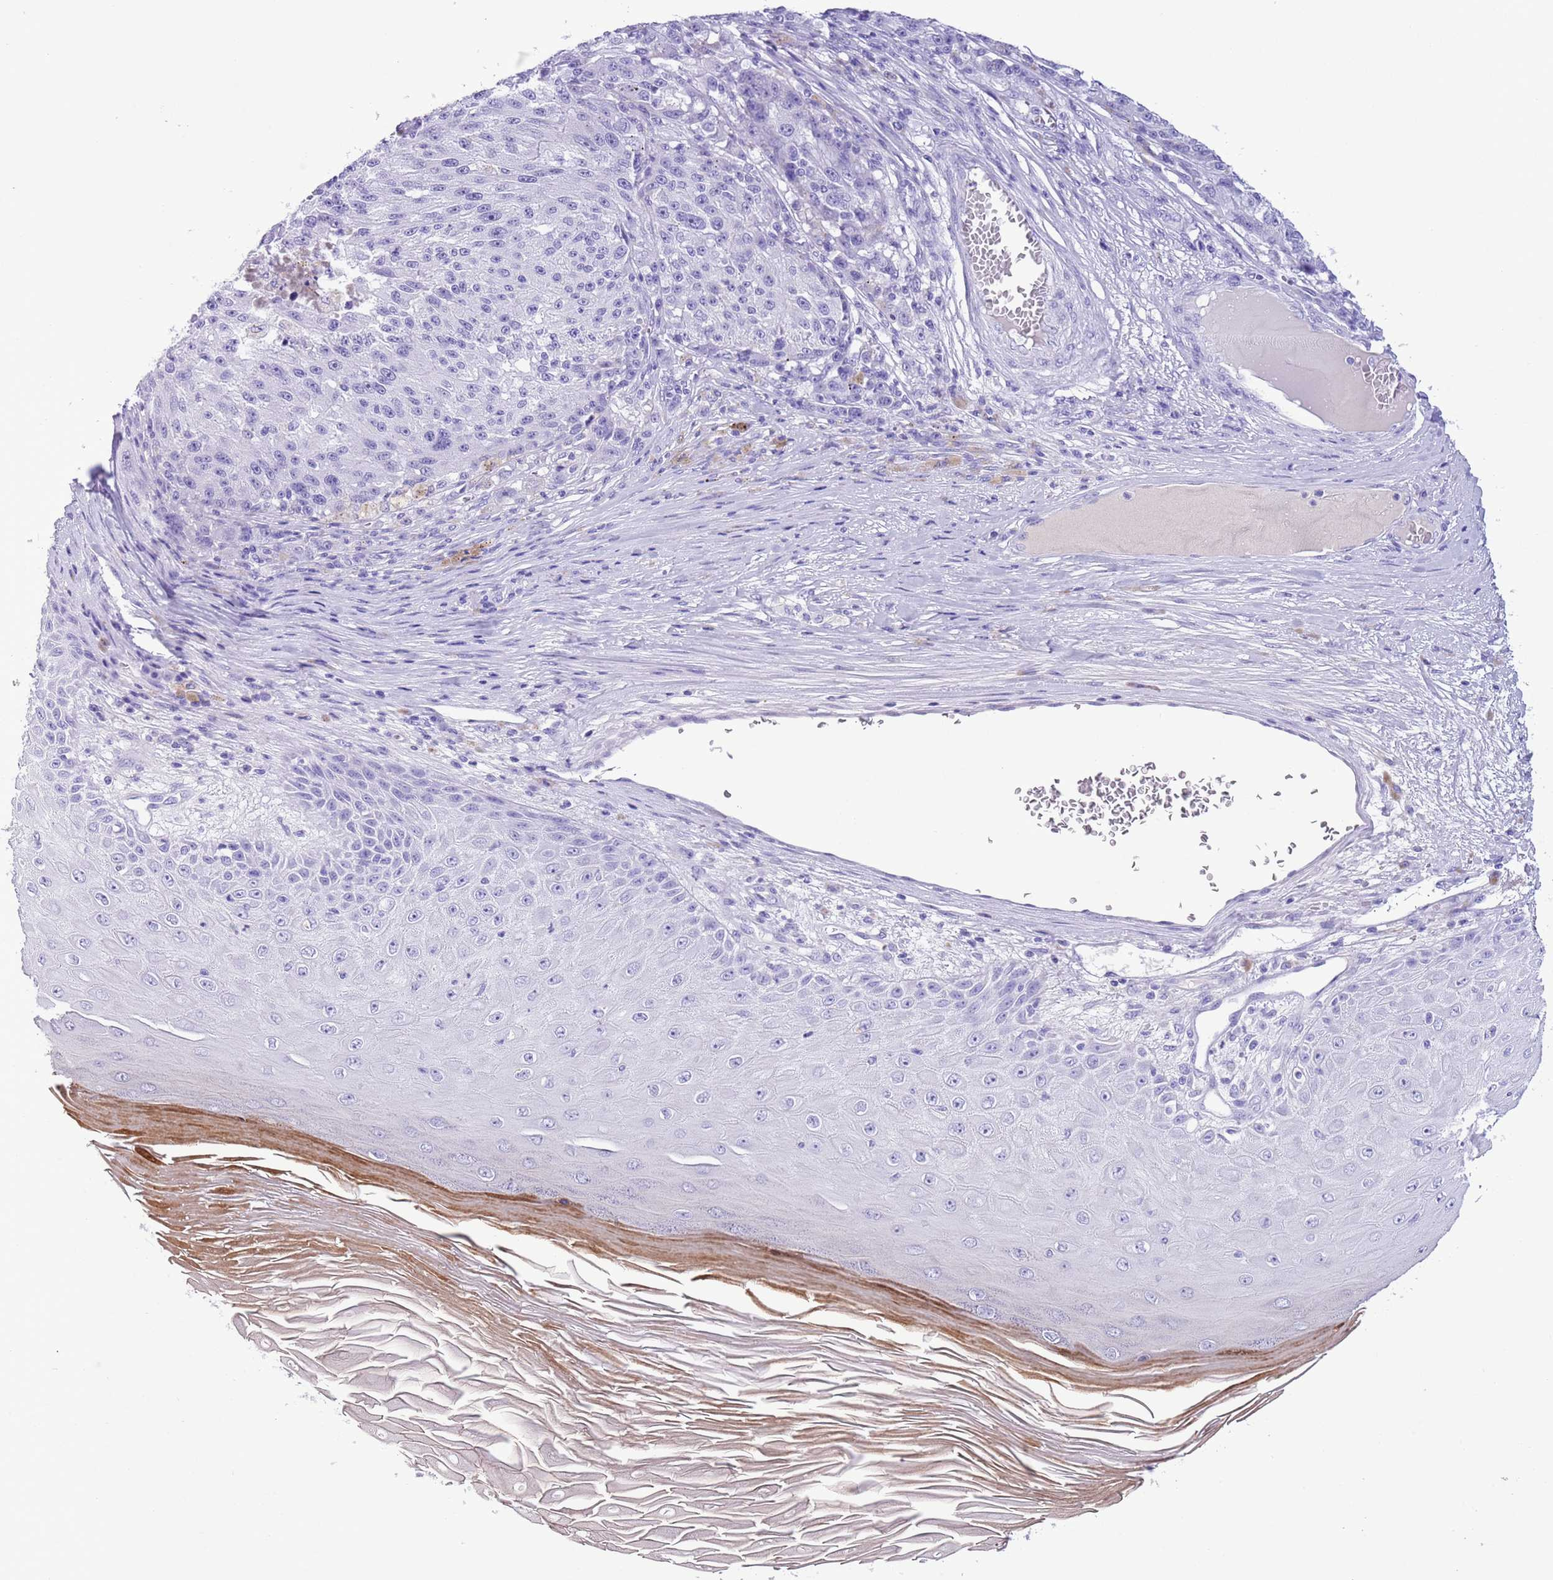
{"staining": {"intensity": "negative", "quantity": "none", "location": "none"}, "tissue": "melanoma", "cell_type": "Tumor cells", "image_type": "cancer", "snomed": [{"axis": "morphology", "description": "Malignant melanoma, NOS"}, {"axis": "topography", "description": "Skin"}], "caption": "The micrograph demonstrates no significant staining in tumor cells of melanoma.", "gene": "TBC1D10B", "patient": {"sex": "male", "age": 53}}